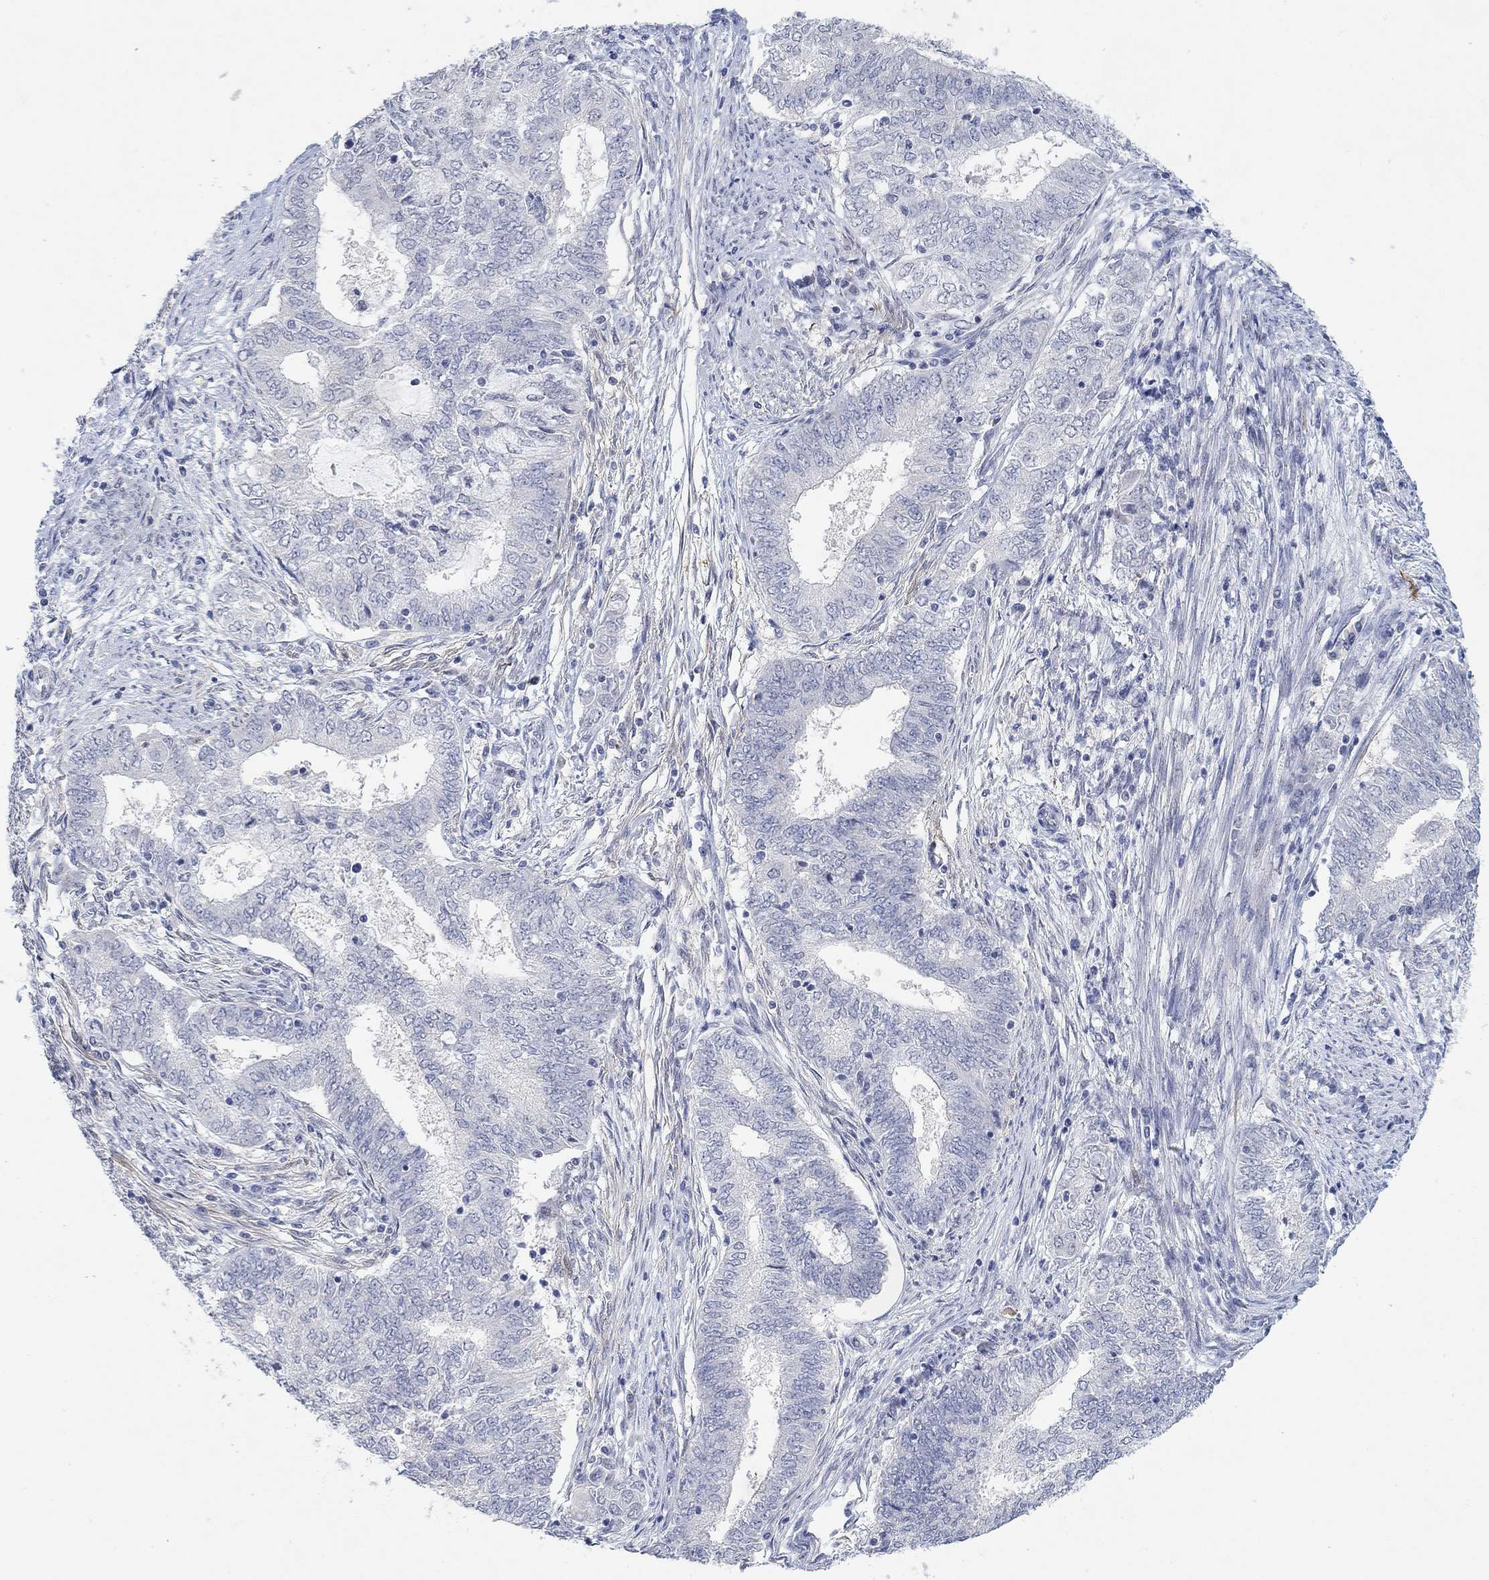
{"staining": {"intensity": "negative", "quantity": "none", "location": "none"}, "tissue": "endometrial cancer", "cell_type": "Tumor cells", "image_type": "cancer", "snomed": [{"axis": "morphology", "description": "Adenocarcinoma, NOS"}, {"axis": "topography", "description": "Endometrium"}], "caption": "A high-resolution photomicrograph shows immunohistochemistry staining of endometrial cancer (adenocarcinoma), which reveals no significant staining in tumor cells.", "gene": "VAT1L", "patient": {"sex": "female", "age": 62}}